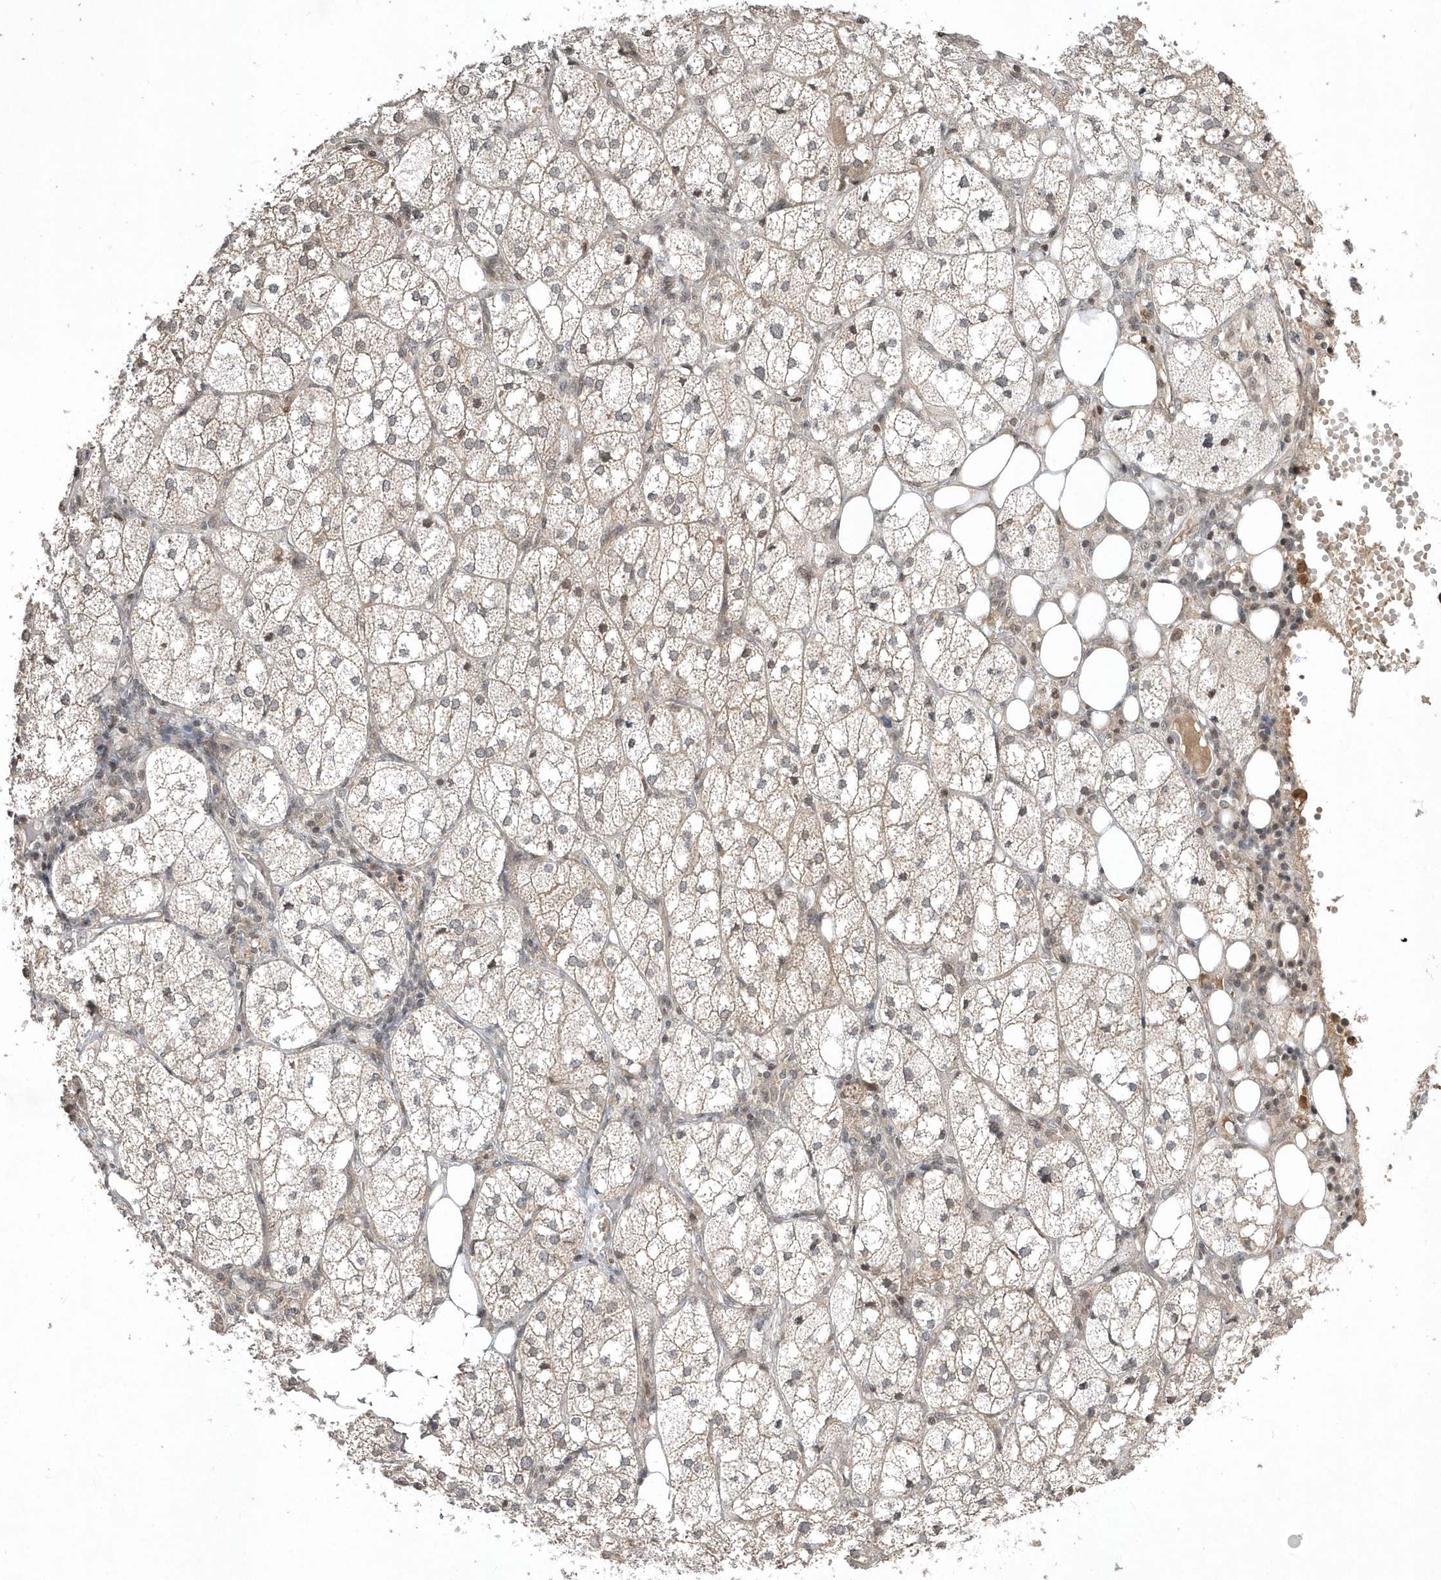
{"staining": {"intensity": "moderate", "quantity": "25%-75%", "location": "cytoplasmic/membranous,nuclear"}, "tissue": "adrenal gland", "cell_type": "Glandular cells", "image_type": "normal", "snomed": [{"axis": "morphology", "description": "Normal tissue, NOS"}, {"axis": "topography", "description": "Adrenal gland"}], "caption": "Immunohistochemistry staining of benign adrenal gland, which shows medium levels of moderate cytoplasmic/membranous,nuclear expression in approximately 25%-75% of glandular cells indicating moderate cytoplasmic/membranous,nuclear protein staining. The staining was performed using DAB (3,3'-diaminobenzidine) (brown) for protein detection and nuclei were counterstained in hematoxylin (blue).", "gene": "EIF2B1", "patient": {"sex": "female", "age": 61}}